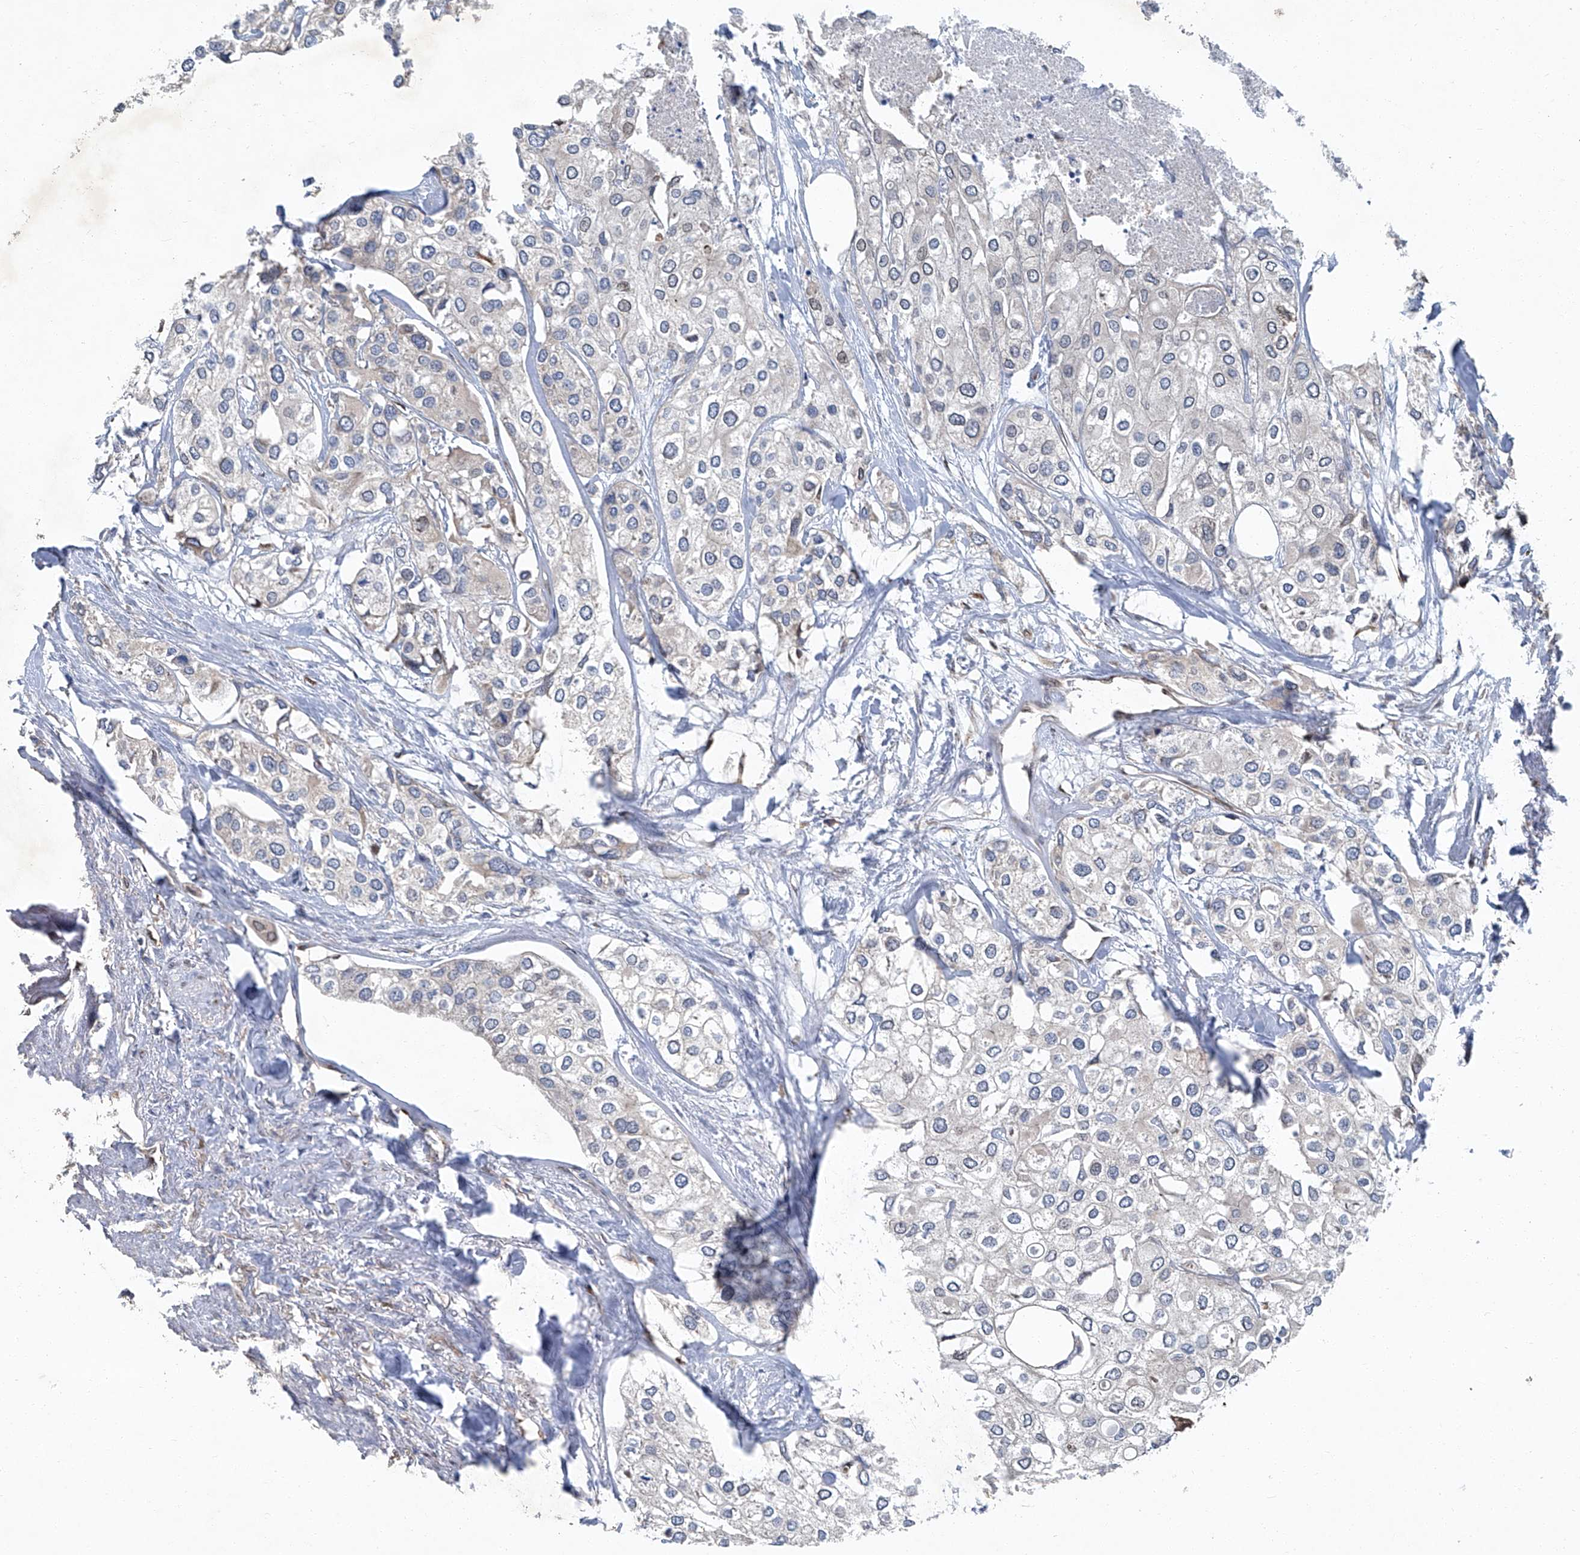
{"staining": {"intensity": "negative", "quantity": "none", "location": "none"}, "tissue": "urothelial cancer", "cell_type": "Tumor cells", "image_type": "cancer", "snomed": [{"axis": "morphology", "description": "Urothelial carcinoma, High grade"}, {"axis": "topography", "description": "Urinary bladder"}], "caption": "Immunohistochemistry histopathology image of neoplastic tissue: human urothelial cancer stained with DAB (3,3'-diaminobenzidine) shows no significant protein staining in tumor cells.", "gene": "GPR132", "patient": {"sex": "male", "age": 64}}